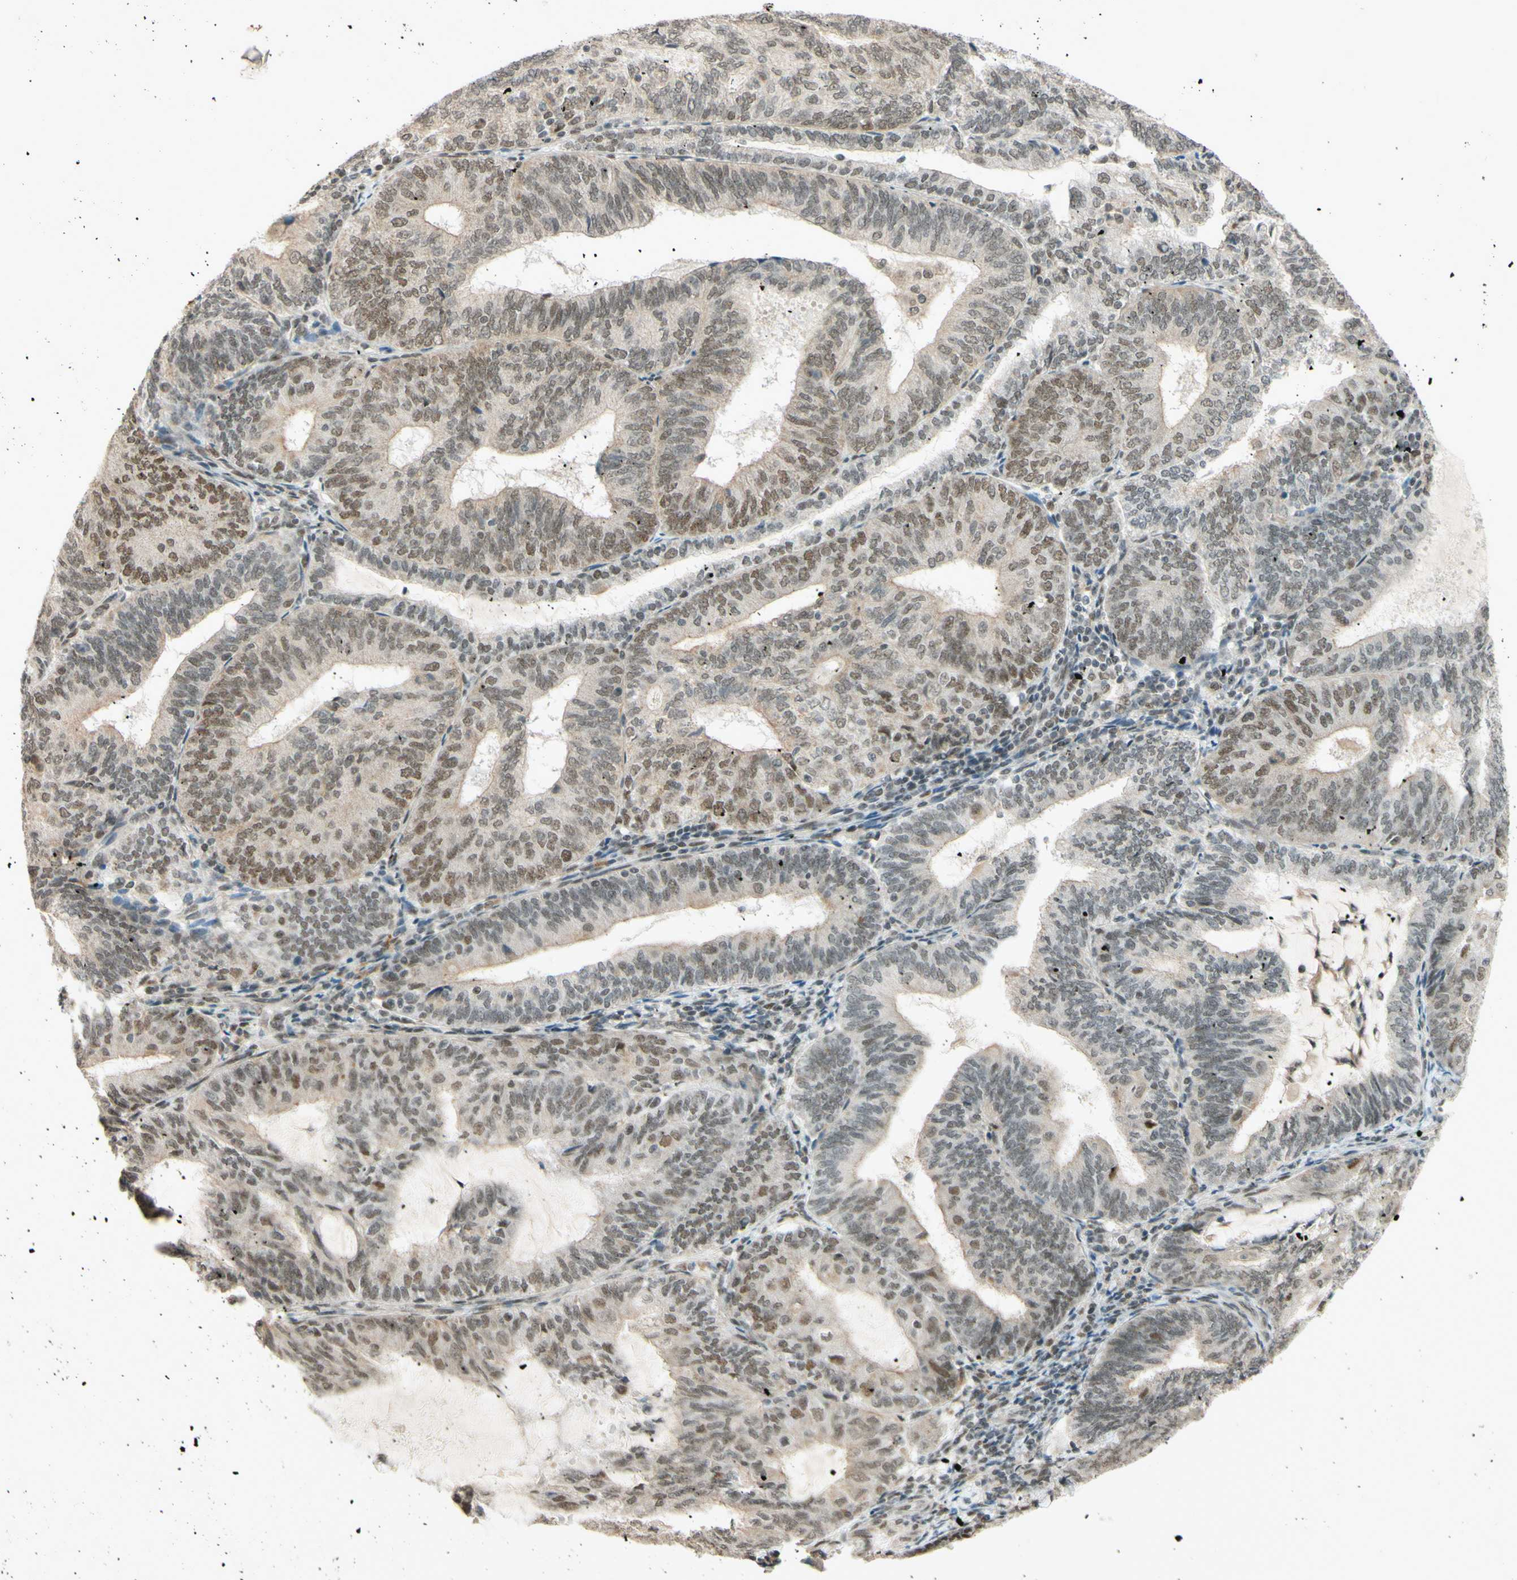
{"staining": {"intensity": "moderate", "quantity": "25%-75%", "location": "nuclear"}, "tissue": "endometrial cancer", "cell_type": "Tumor cells", "image_type": "cancer", "snomed": [{"axis": "morphology", "description": "Adenocarcinoma, NOS"}, {"axis": "topography", "description": "Endometrium"}], "caption": "Immunohistochemical staining of endometrial cancer (adenocarcinoma) shows moderate nuclear protein expression in about 25%-75% of tumor cells. Using DAB (brown) and hematoxylin (blue) stains, captured at high magnification using brightfield microscopy.", "gene": "SMARCB1", "patient": {"sex": "female", "age": 81}}